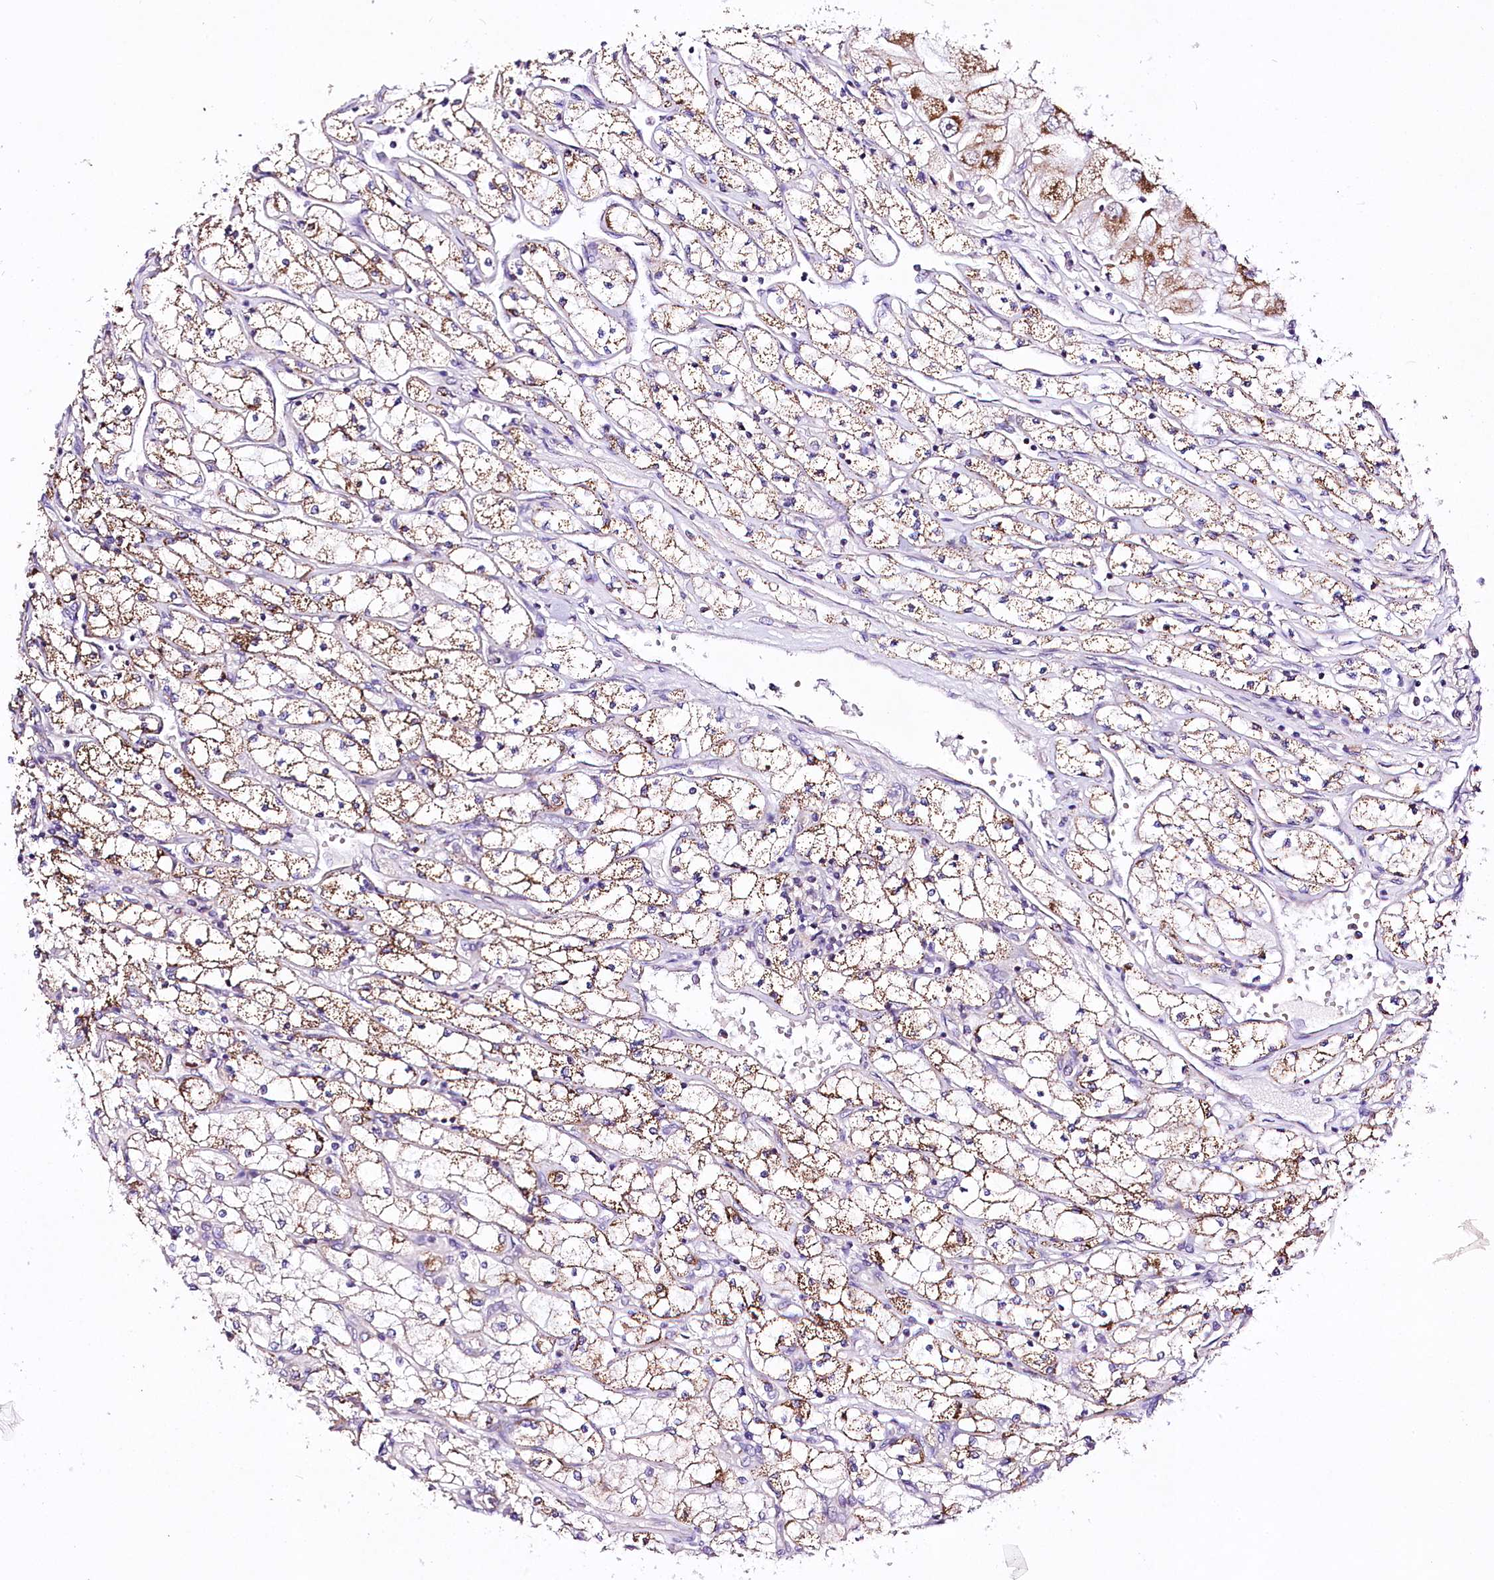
{"staining": {"intensity": "moderate", "quantity": ">75%", "location": "cytoplasmic/membranous"}, "tissue": "renal cancer", "cell_type": "Tumor cells", "image_type": "cancer", "snomed": [{"axis": "morphology", "description": "Adenocarcinoma, NOS"}, {"axis": "topography", "description": "Kidney"}], "caption": "This histopathology image shows immunohistochemistry staining of human renal adenocarcinoma, with medium moderate cytoplasmic/membranous positivity in about >75% of tumor cells.", "gene": "ATE1", "patient": {"sex": "male", "age": 80}}